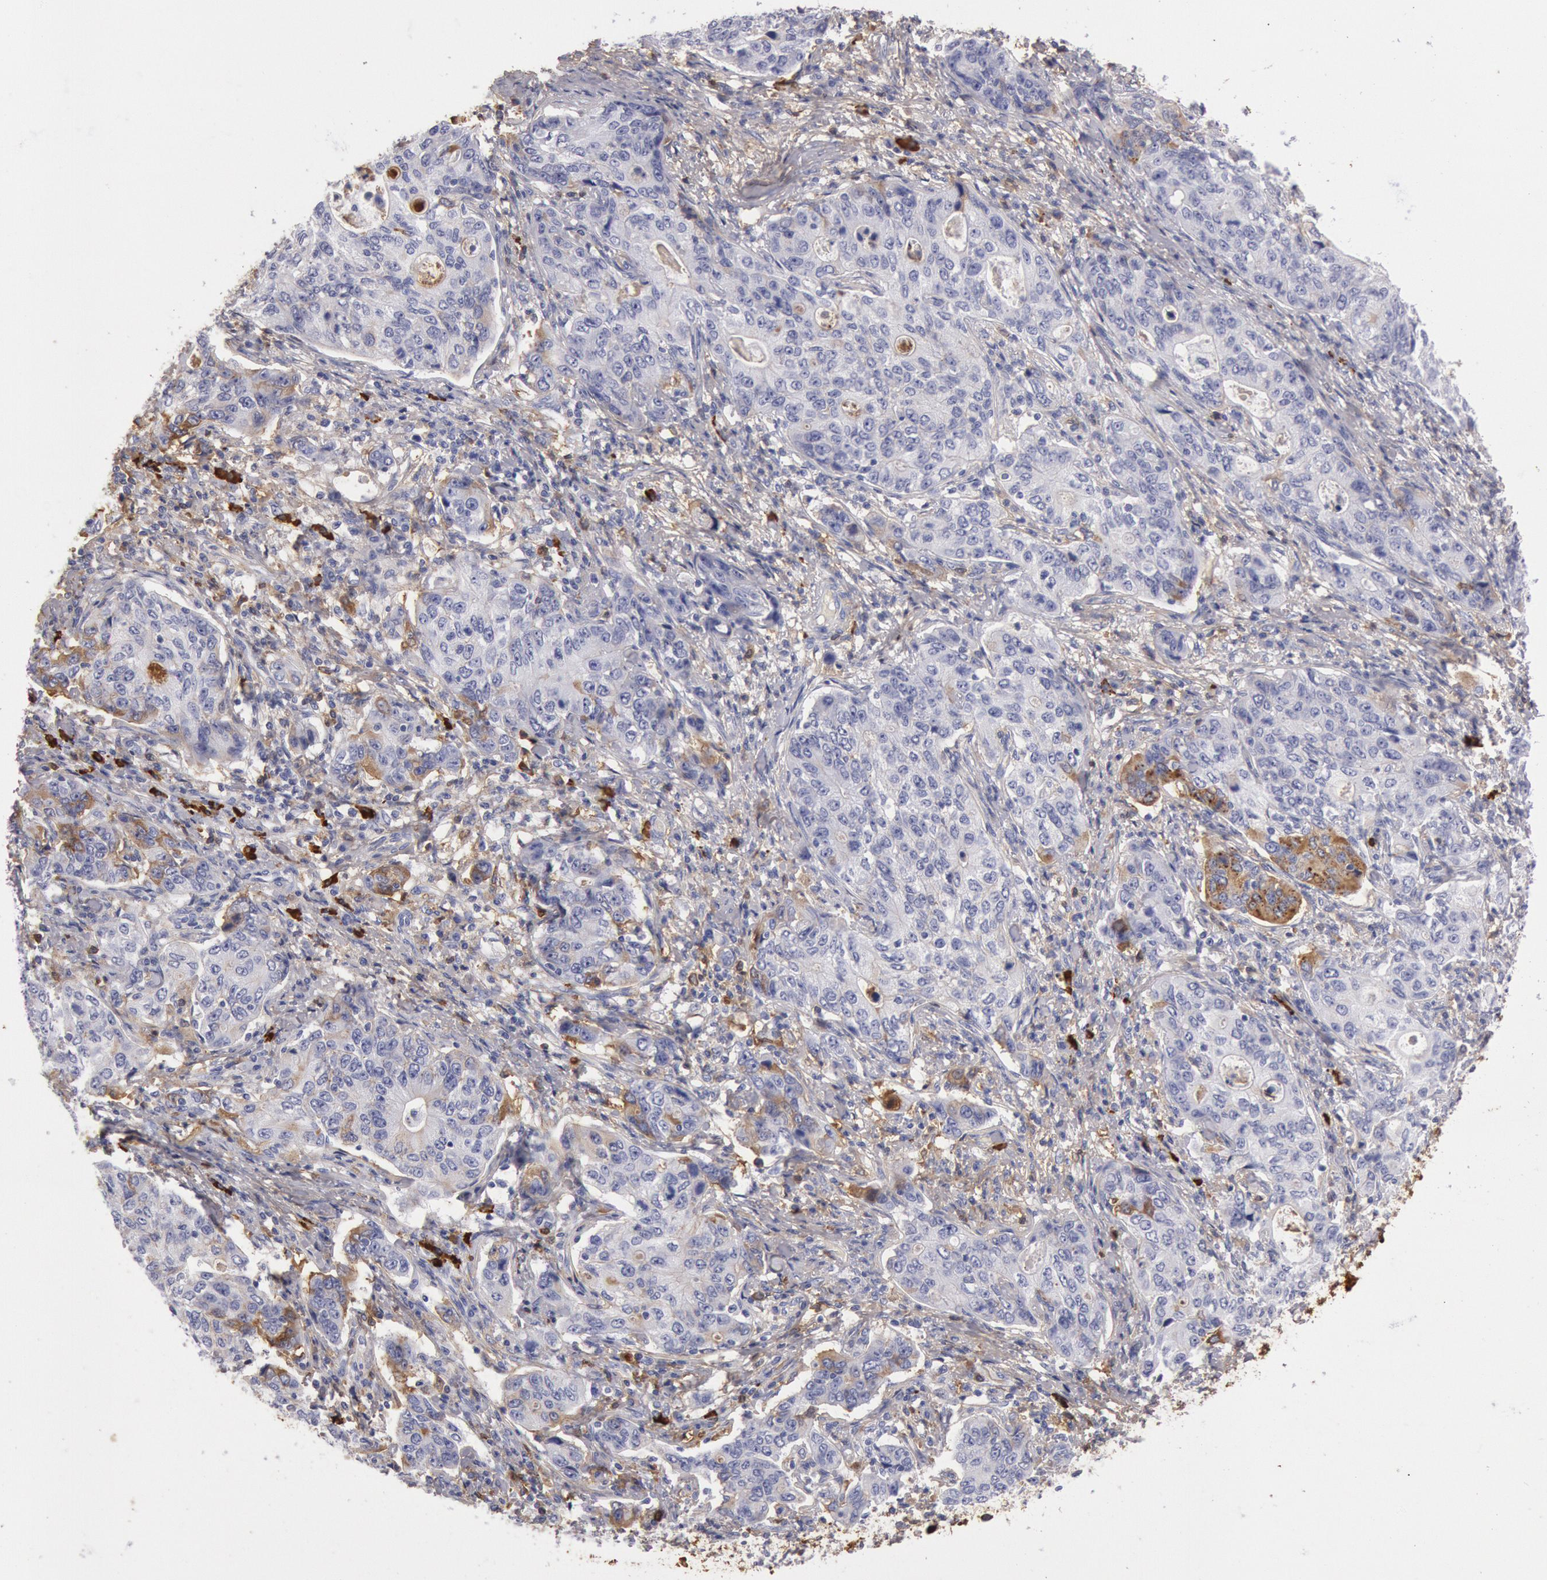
{"staining": {"intensity": "negative", "quantity": "none", "location": "none"}, "tissue": "stomach cancer", "cell_type": "Tumor cells", "image_type": "cancer", "snomed": [{"axis": "morphology", "description": "Adenocarcinoma, NOS"}, {"axis": "topography", "description": "Esophagus"}, {"axis": "topography", "description": "Stomach"}], "caption": "Tumor cells are negative for protein expression in human stomach adenocarcinoma.", "gene": "IGHA1", "patient": {"sex": "male", "age": 74}}